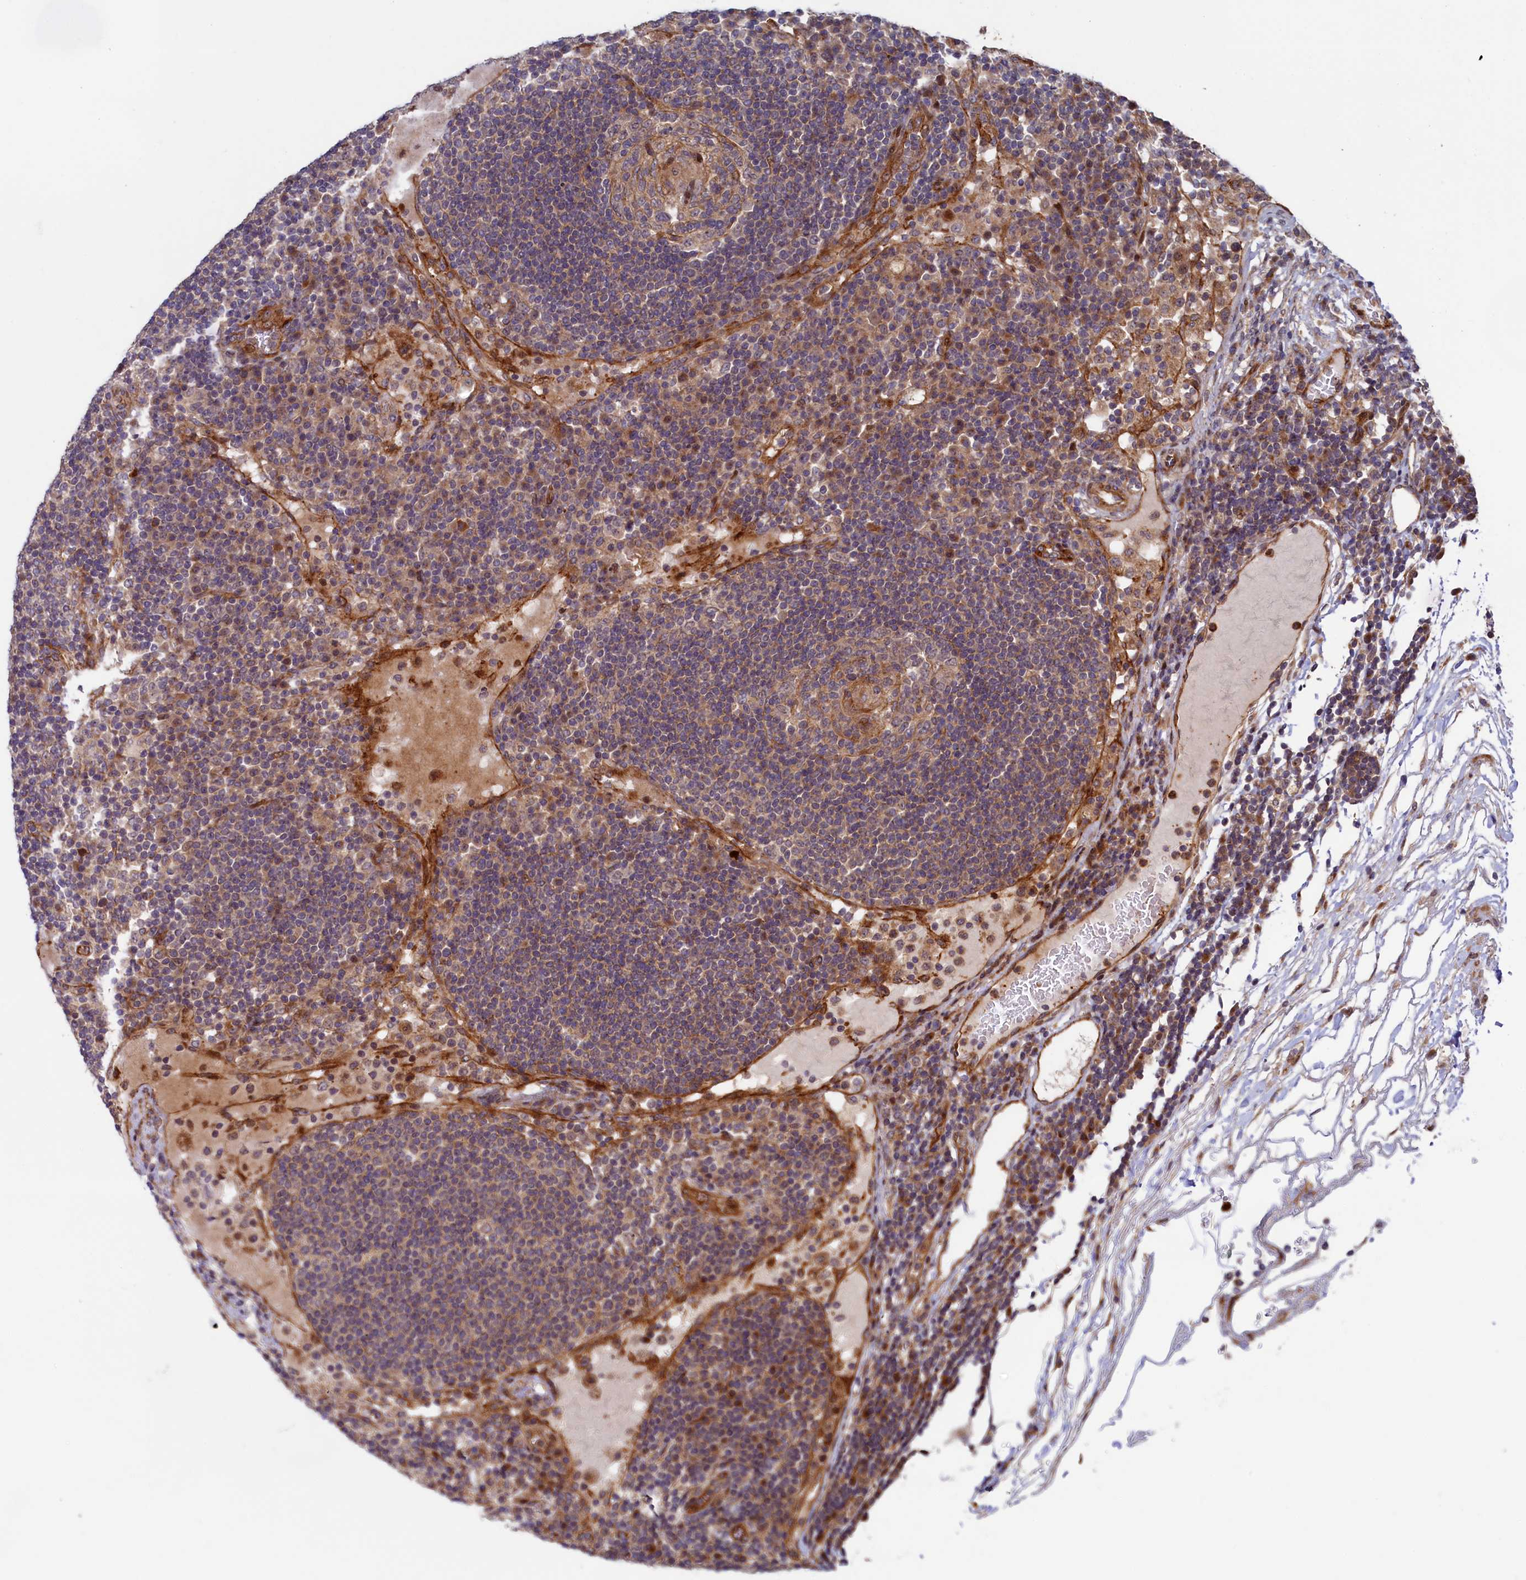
{"staining": {"intensity": "weak", "quantity": "<25%", "location": "cytoplasmic/membranous"}, "tissue": "lymph node", "cell_type": "Germinal center cells", "image_type": "normal", "snomed": [{"axis": "morphology", "description": "Normal tissue, NOS"}, {"axis": "topography", "description": "Lymph node"}], "caption": "Immunohistochemistry of normal lymph node demonstrates no staining in germinal center cells.", "gene": "PIK3C3", "patient": {"sex": "female", "age": 53}}